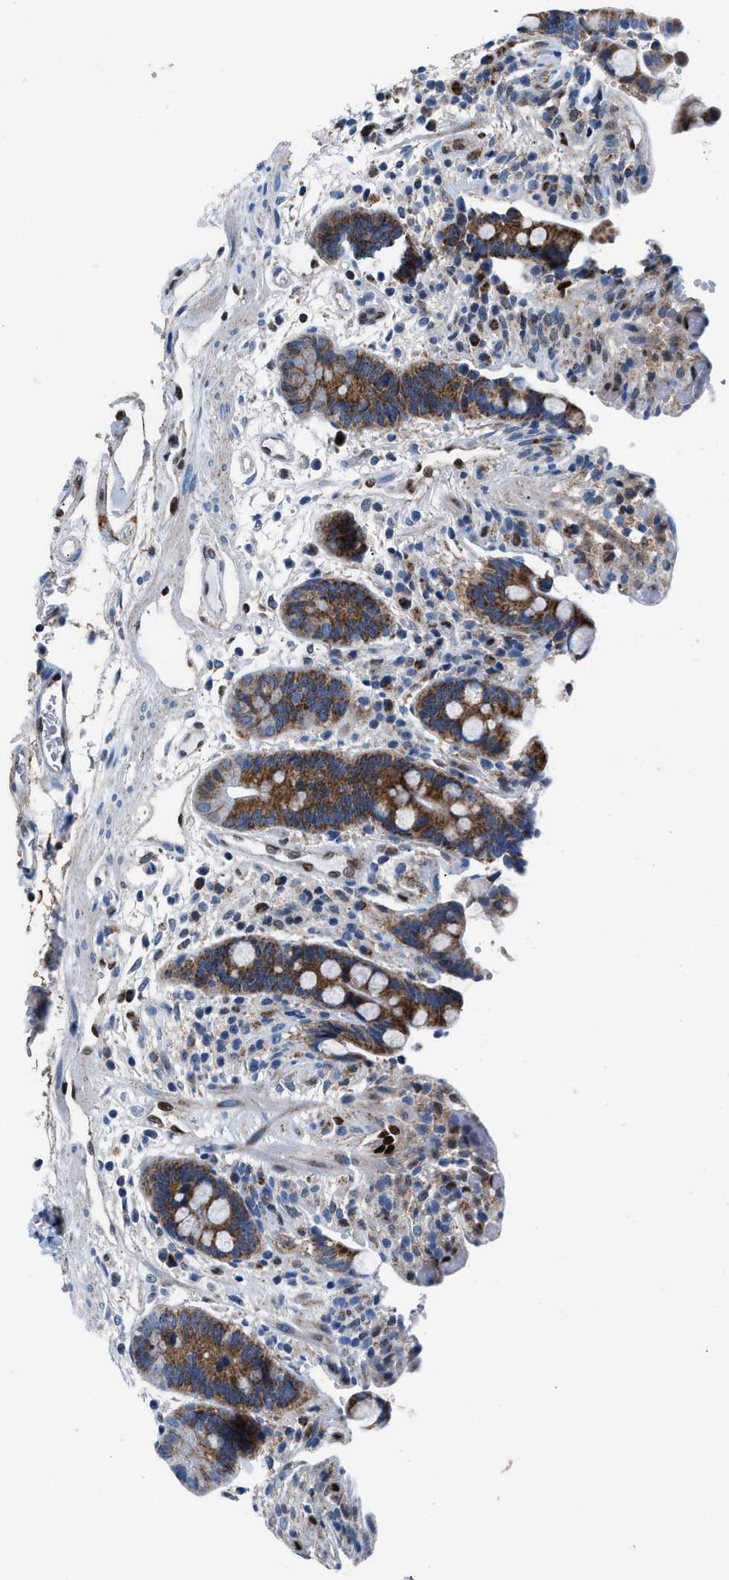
{"staining": {"intensity": "weak", "quantity": ">75%", "location": "cytoplasmic/membranous"}, "tissue": "colon", "cell_type": "Endothelial cells", "image_type": "normal", "snomed": [{"axis": "morphology", "description": "Normal tissue, NOS"}, {"axis": "topography", "description": "Colon"}], "caption": "About >75% of endothelial cells in normal human colon demonstrate weak cytoplasmic/membranous protein expression as visualized by brown immunohistochemical staining.", "gene": "LMO2", "patient": {"sex": "male", "age": 73}}